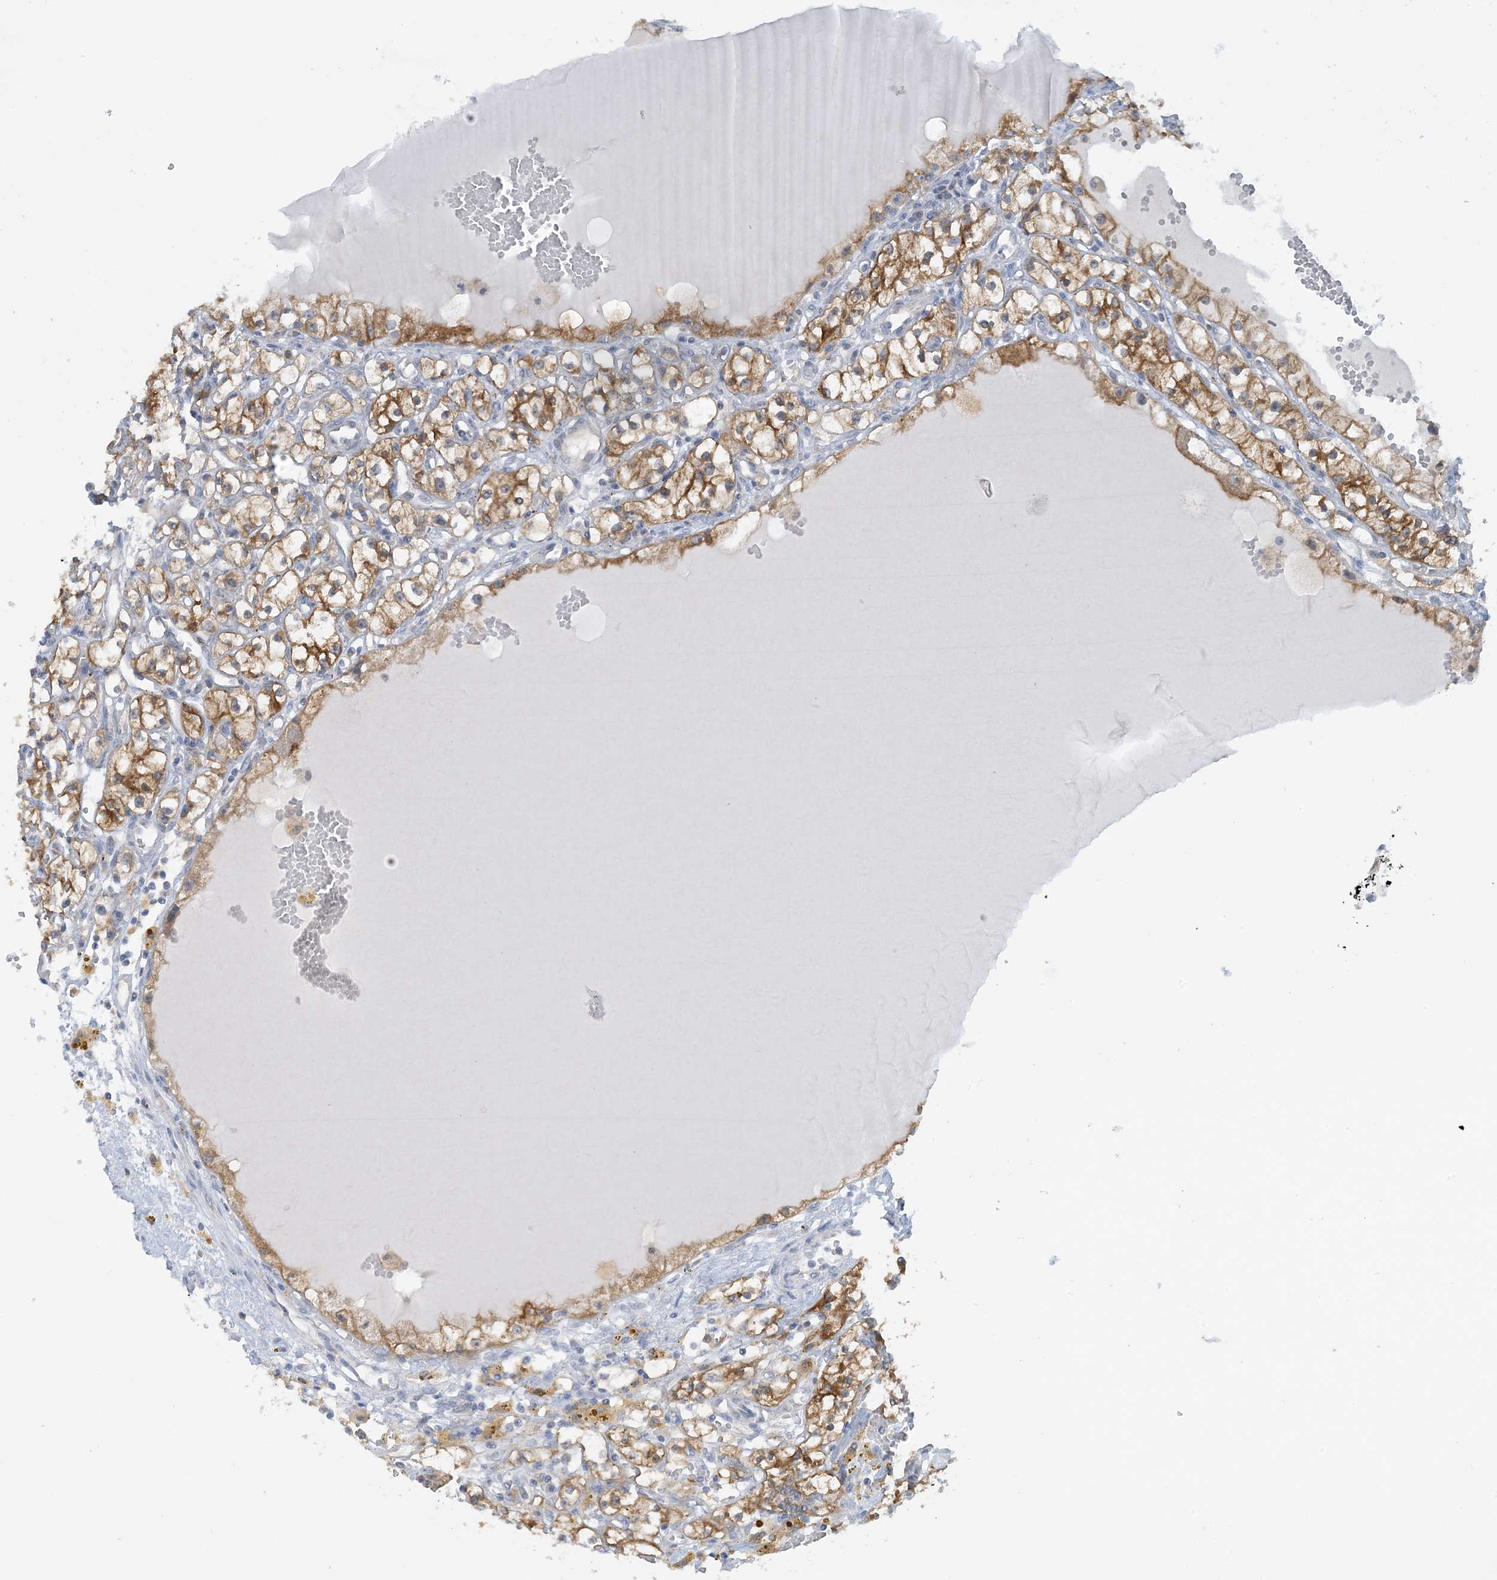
{"staining": {"intensity": "moderate", "quantity": ">75%", "location": "cytoplasmic/membranous"}, "tissue": "renal cancer", "cell_type": "Tumor cells", "image_type": "cancer", "snomed": [{"axis": "morphology", "description": "Adenocarcinoma, NOS"}, {"axis": "topography", "description": "Kidney"}], "caption": "High-magnification brightfield microscopy of renal cancer (adenocarcinoma) stained with DAB (3,3'-diaminobenzidine) (brown) and counterstained with hematoxylin (blue). tumor cells exhibit moderate cytoplasmic/membranous positivity is appreciated in about>75% of cells.", "gene": "MRPS18A", "patient": {"sex": "male", "age": 56}}